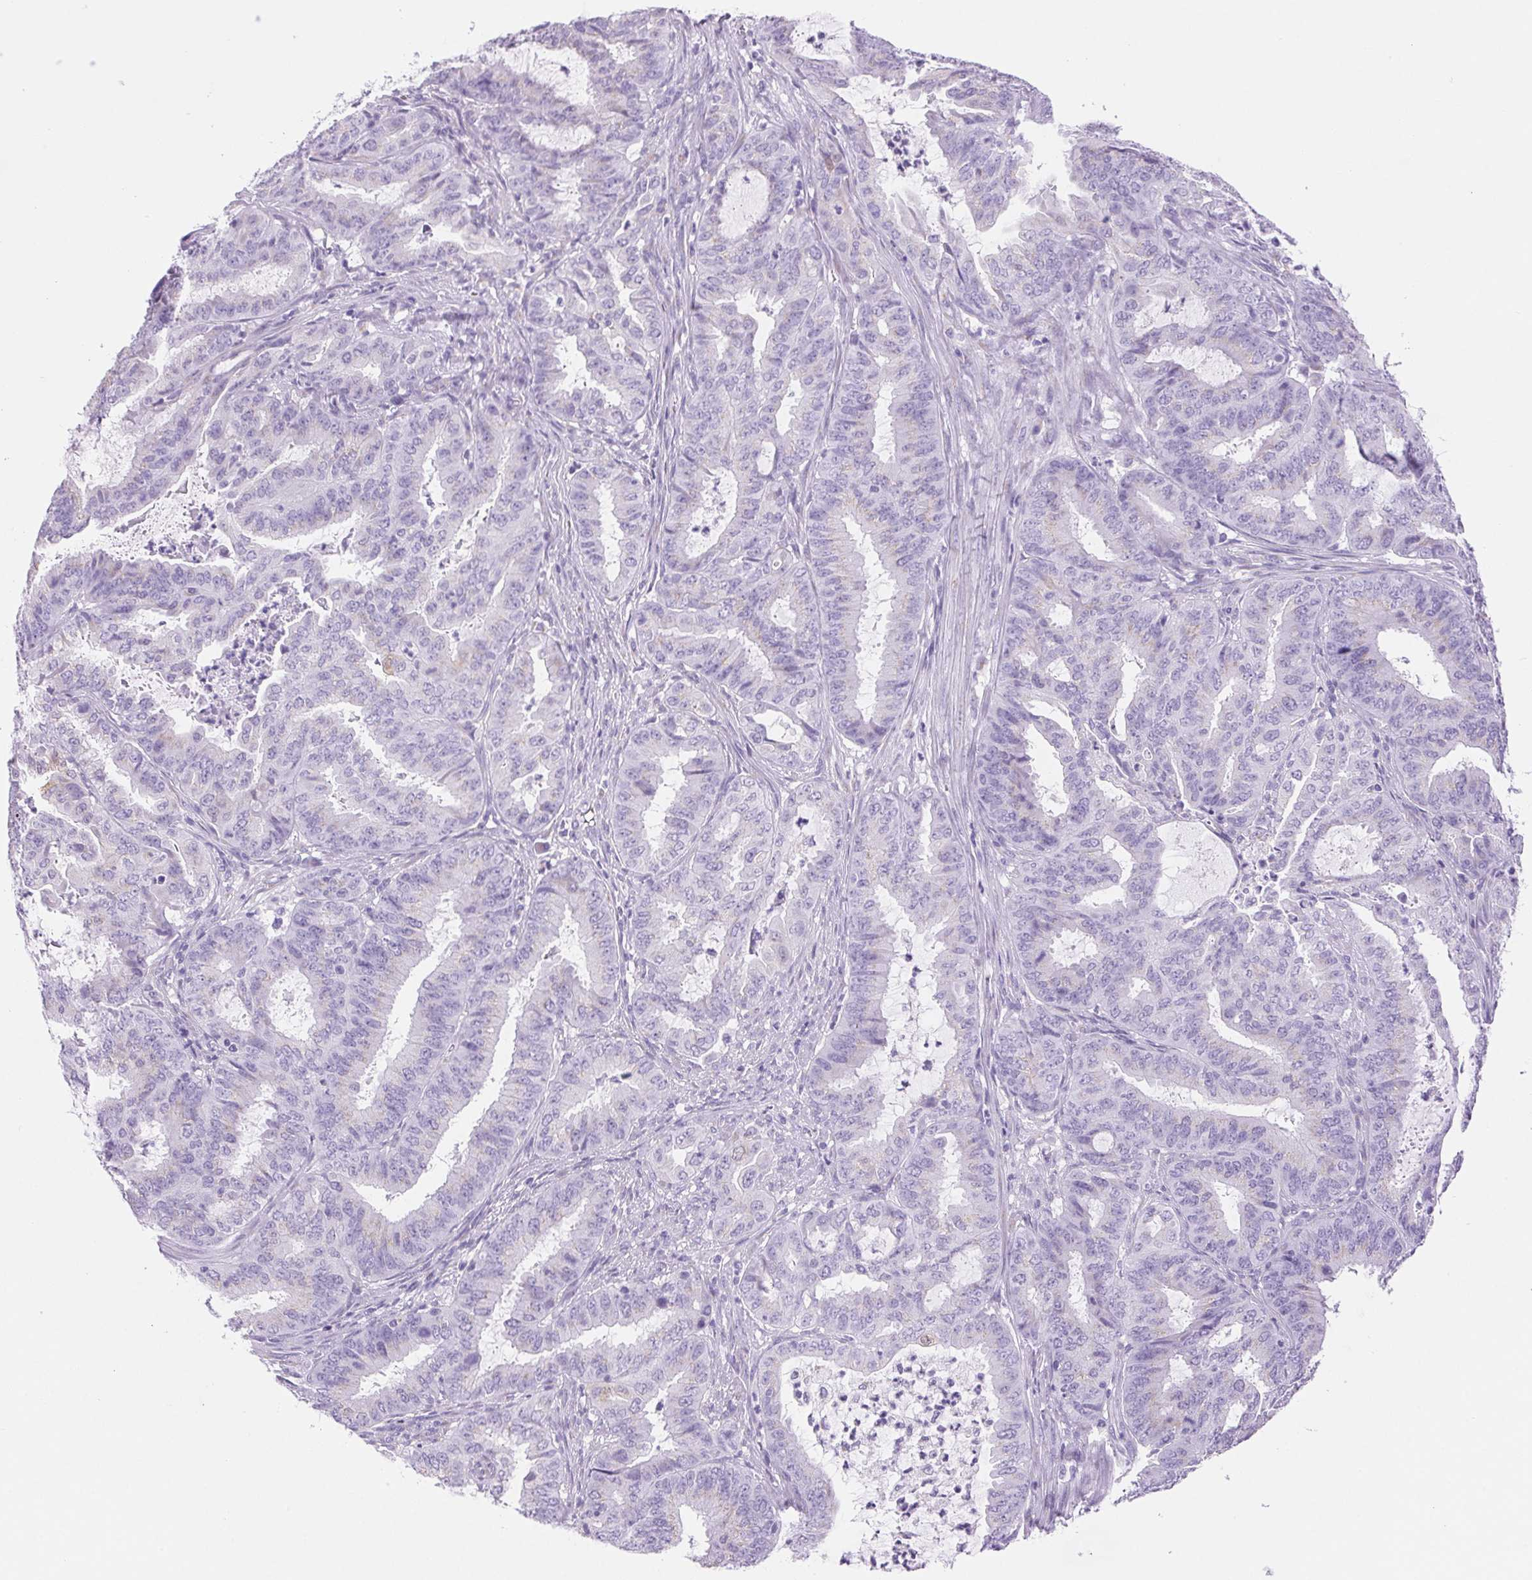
{"staining": {"intensity": "negative", "quantity": "none", "location": "none"}, "tissue": "endometrial cancer", "cell_type": "Tumor cells", "image_type": "cancer", "snomed": [{"axis": "morphology", "description": "Adenocarcinoma, NOS"}, {"axis": "topography", "description": "Endometrium"}], "caption": "A histopathology image of adenocarcinoma (endometrial) stained for a protein exhibits no brown staining in tumor cells.", "gene": "SERPINB3", "patient": {"sex": "female", "age": 51}}